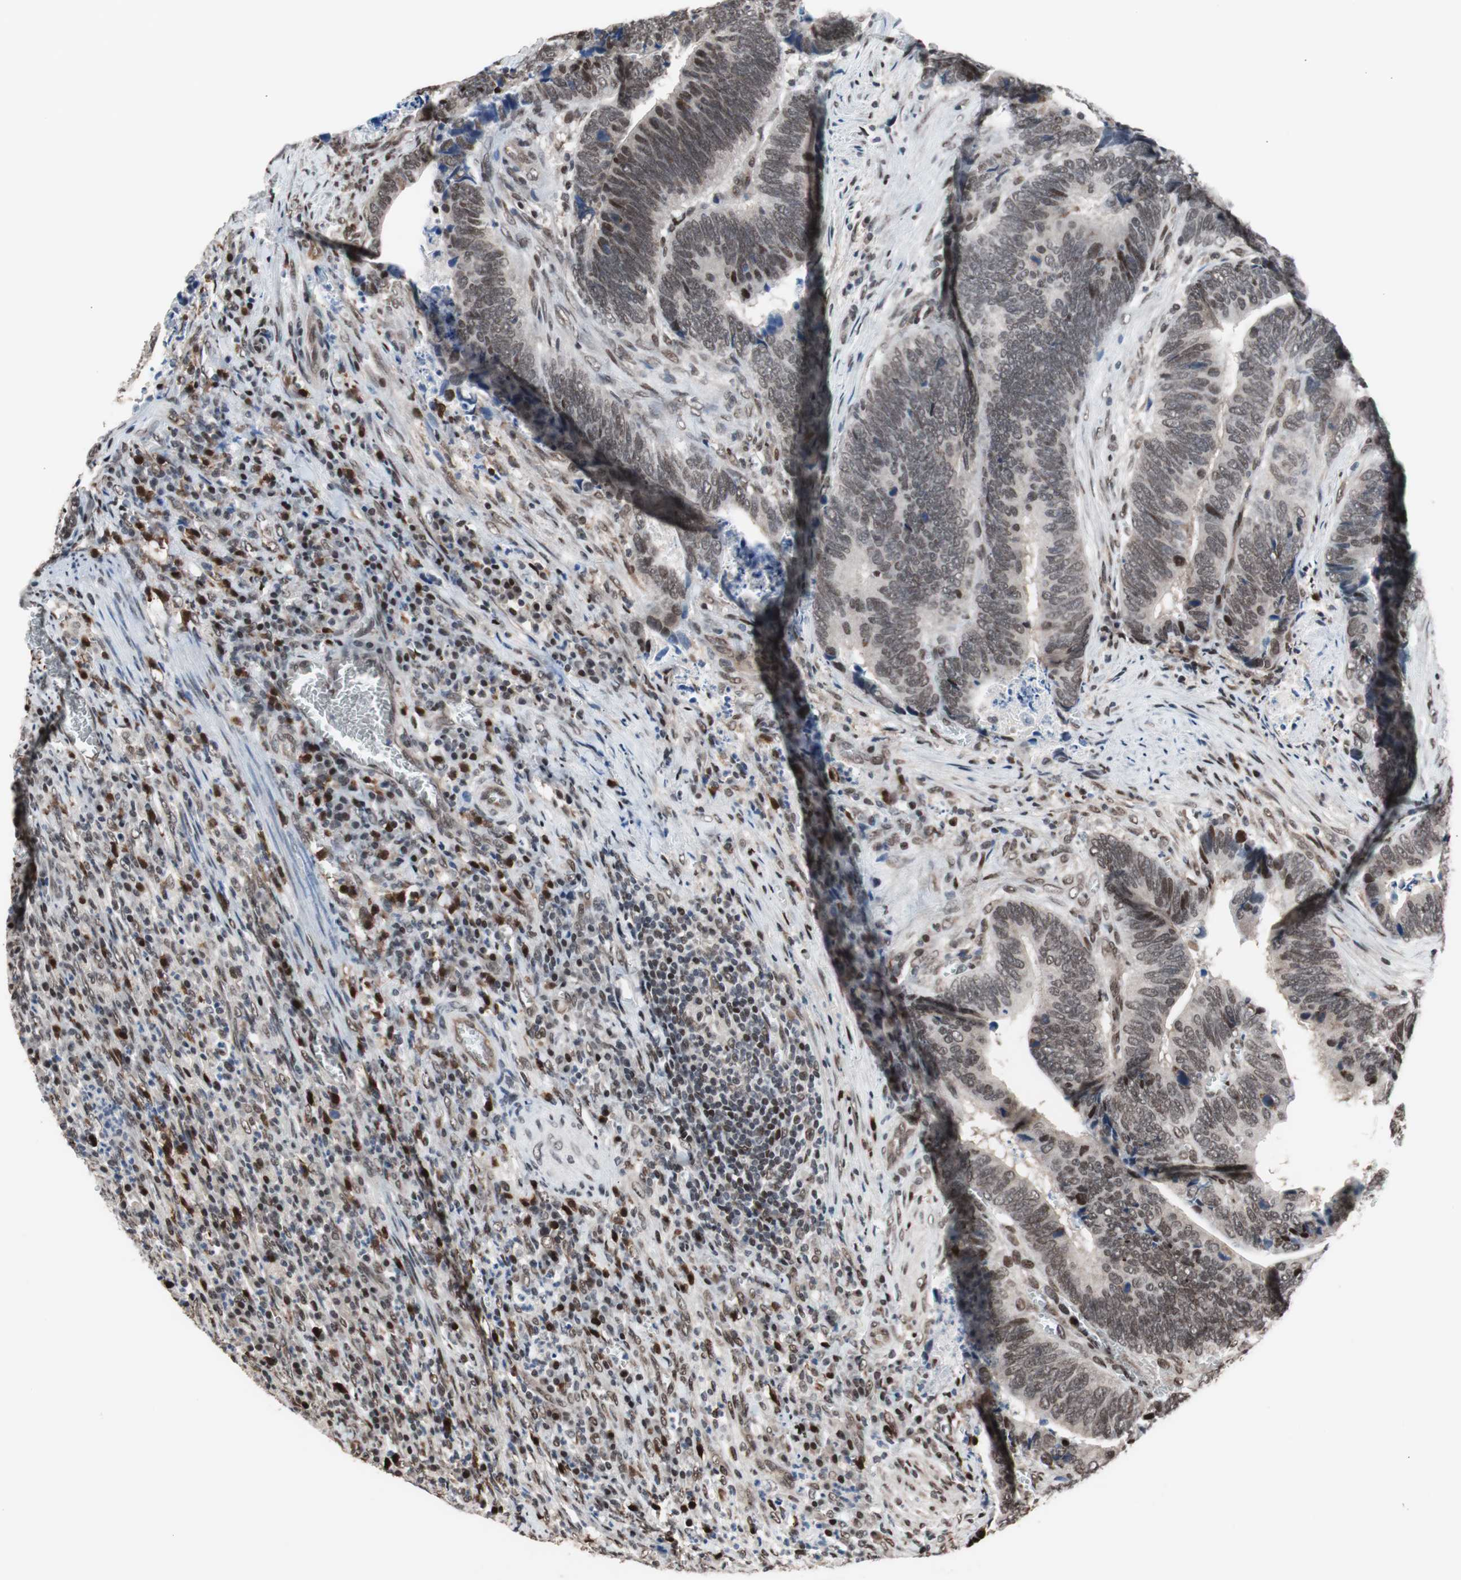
{"staining": {"intensity": "moderate", "quantity": ">75%", "location": "nuclear"}, "tissue": "colorectal cancer", "cell_type": "Tumor cells", "image_type": "cancer", "snomed": [{"axis": "morphology", "description": "Adenocarcinoma, NOS"}, {"axis": "topography", "description": "Colon"}], "caption": "The immunohistochemical stain highlights moderate nuclear positivity in tumor cells of colorectal cancer (adenocarcinoma) tissue.", "gene": "POGZ", "patient": {"sex": "male", "age": 72}}